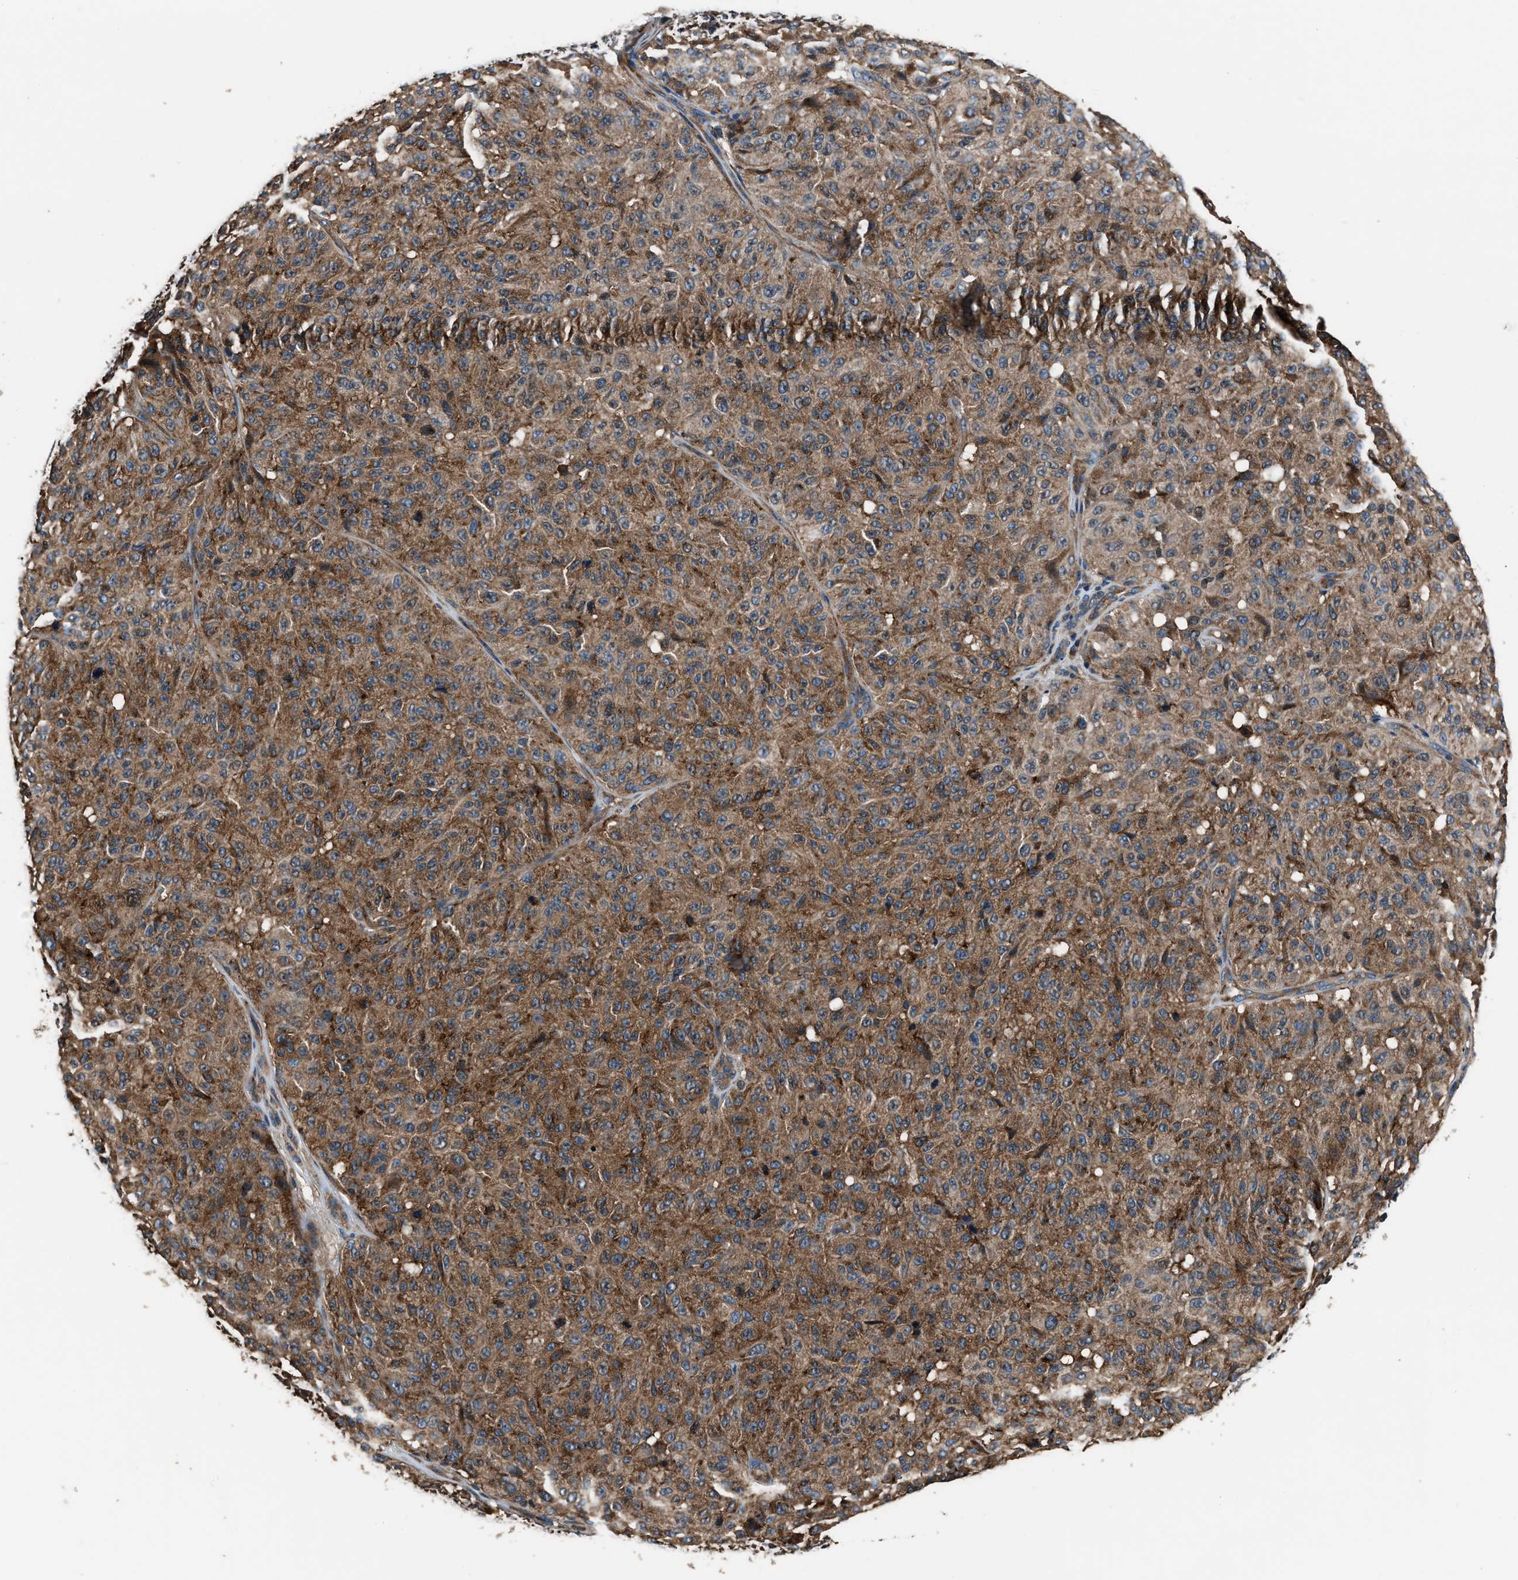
{"staining": {"intensity": "moderate", "quantity": ">75%", "location": "cytoplasmic/membranous"}, "tissue": "melanoma", "cell_type": "Tumor cells", "image_type": "cancer", "snomed": [{"axis": "morphology", "description": "Malignant melanoma, NOS"}, {"axis": "topography", "description": "Skin"}], "caption": "This image reveals melanoma stained with IHC to label a protein in brown. The cytoplasmic/membranous of tumor cells show moderate positivity for the protein. Nuclei are counter-stained blue.", "gene": "IMPDH2", "patient": {"sex": "female", "age": 46}}